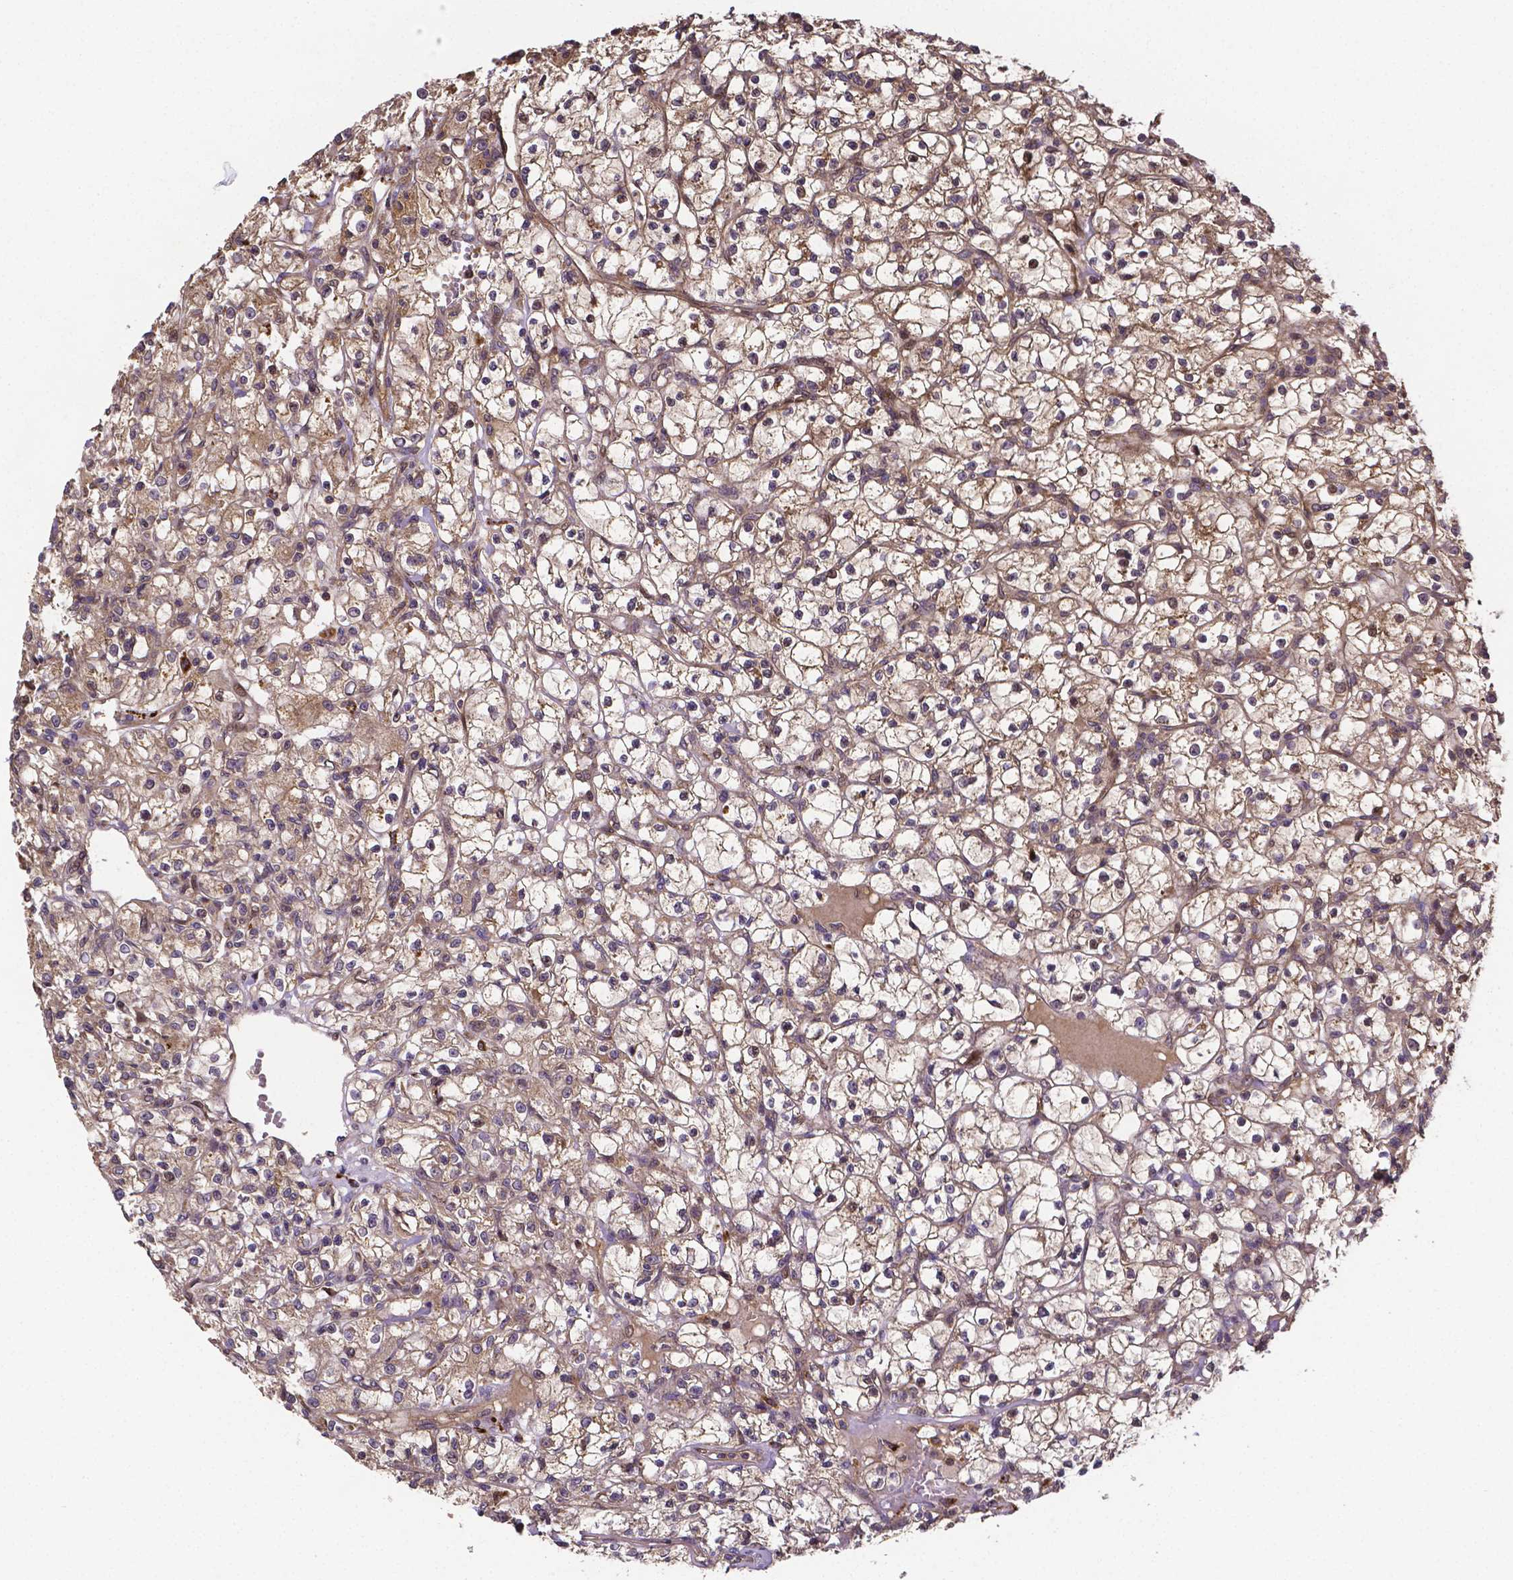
{"staining": {"intensity": "weak", "quantity": ">75%", "location": "cytoplasmic/membranous"}, "tissue": "renal cancer", "cell_type": "Tumor cells", "image_type": "cancer", "snomed": [{"axis": "morphology", "description": "Adenocarcinoma, NOS"}, {"axis": "topography", "description": "Kidney"}], "caption": "Renal cancer stained for a protein displays weak cytoplasmic/membranous positivity in tumor cells.", "gene": "RNF123", "patient": {"sex": "female", "age": 59}}